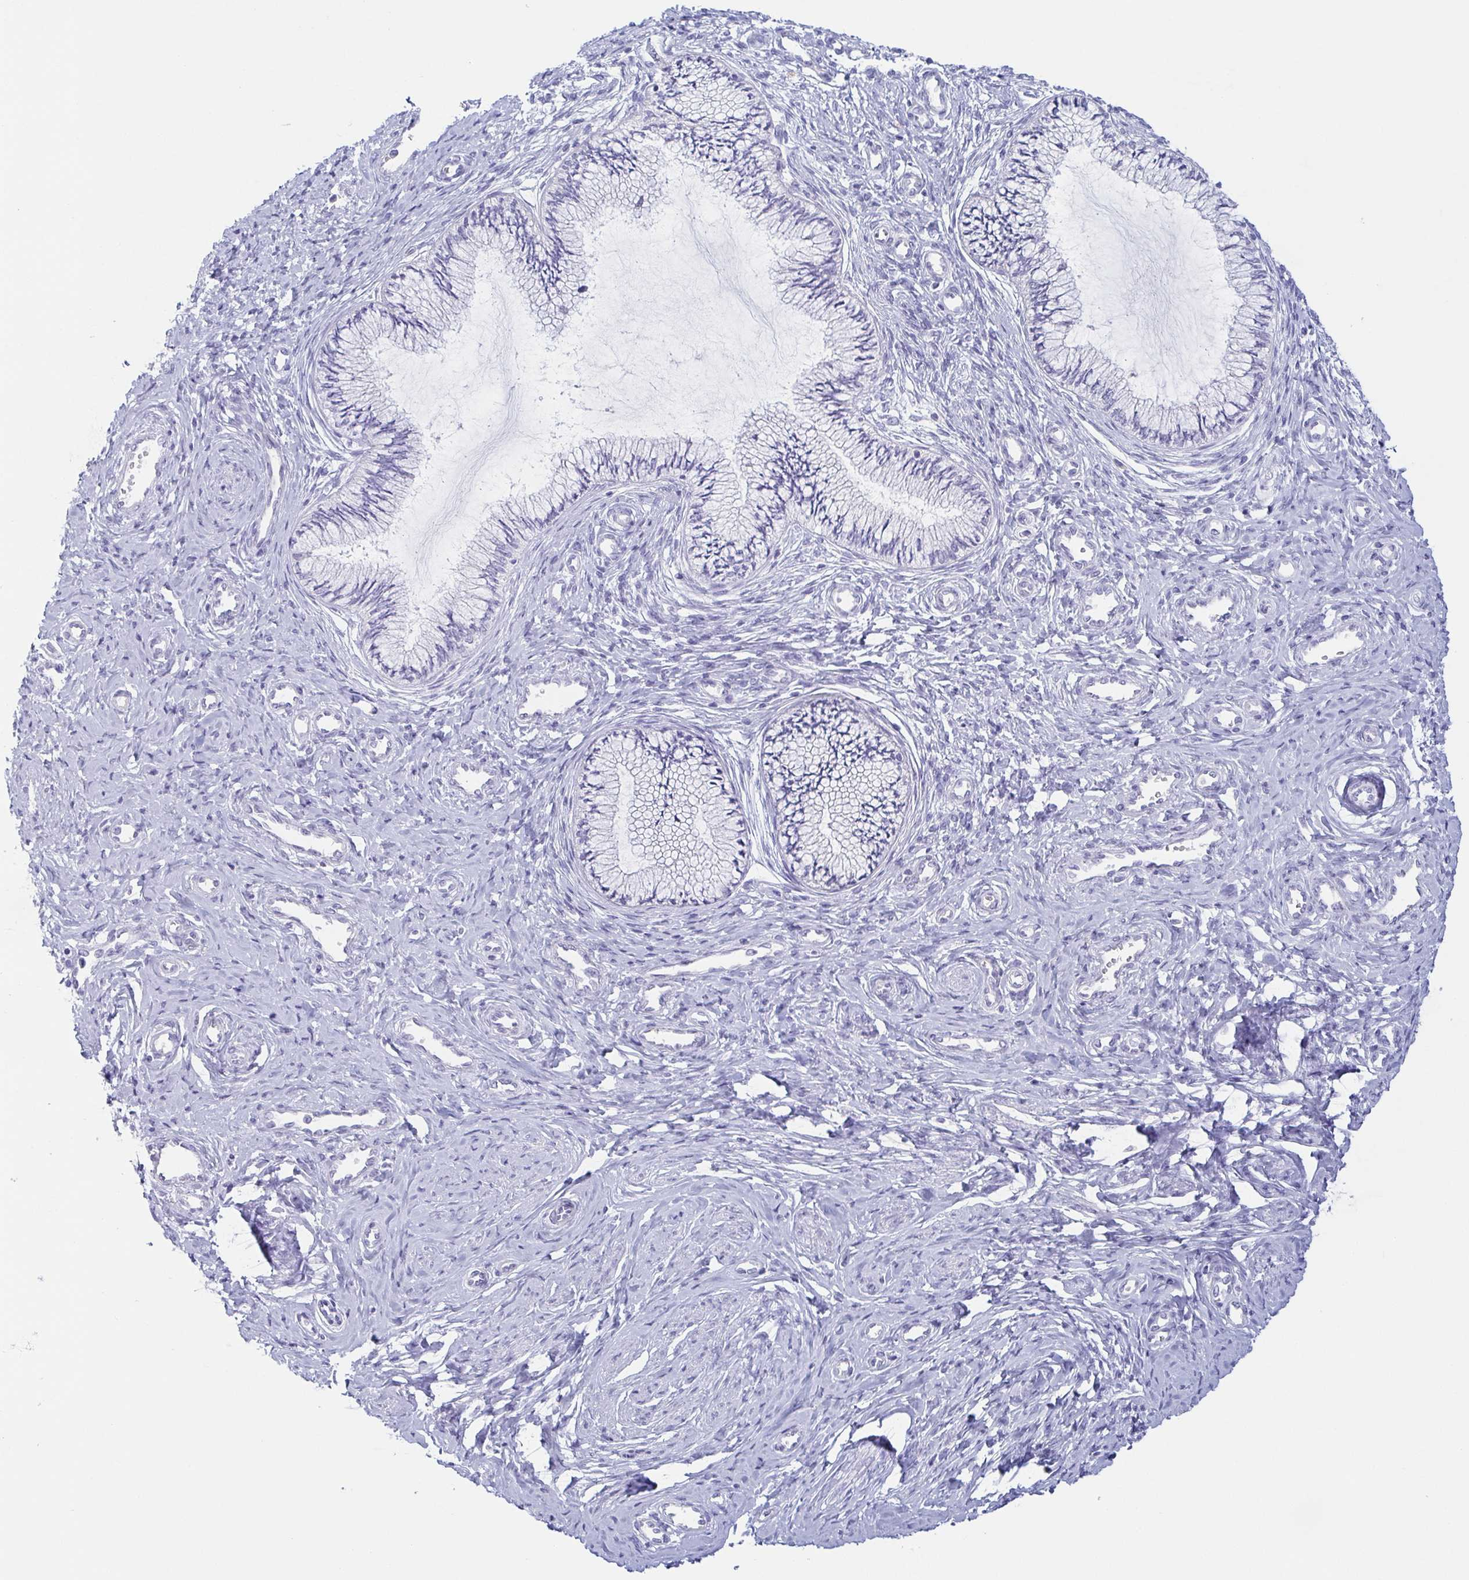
{"staining": {"intensity": "negative", "quantity": "none", "location": "none"}, "tissue": "cervix", "cell_type": "Glandular cells", "image_type": "normal", "snomed": [{"axis": "morphology", "description": "Normal tissue, NOS"}, {"axis": "topography", "description": "Cervix"}], "caption": "Glandular cells are negative for brown protein staining in benign cervix. The staining was performed using DAB (3,3'-diaminobenzidine) to visualize the protein expression in brown, while the nuclei were stained in blue with hematoxylin (Magnification: 20x).", "gene": "PRR27", "patient": {"sex": "female", "age": 24}}